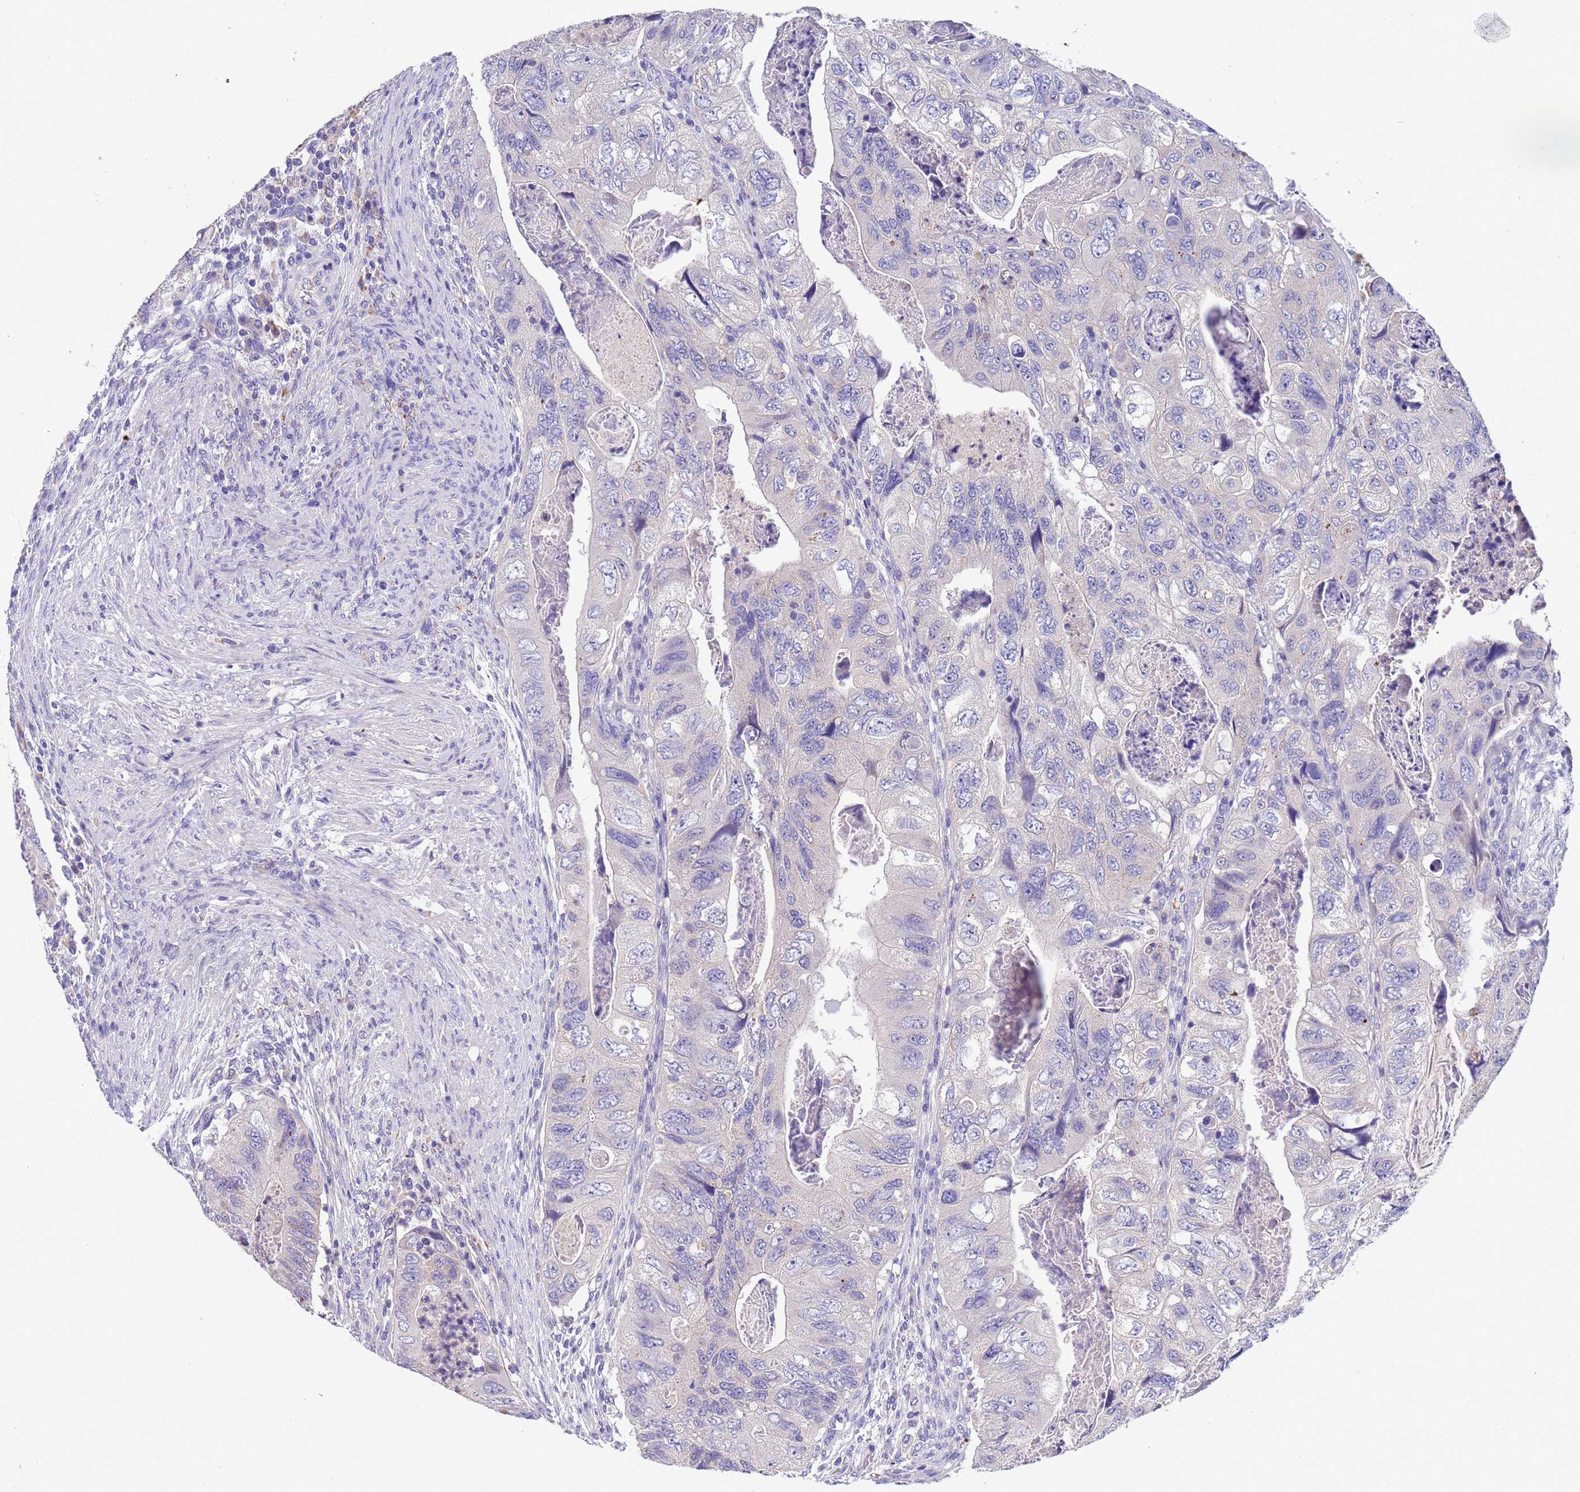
{"staining": {"intensity": "negative", "quantity": "none", "location": "none"}, "tissue": "colorectal cancer", "cell_type": "Tumor cells", "image_type": "cancer", "snomed": [{"axis": "morphology", "description": "Adenocarcinoma, NOS"}, {"axis": "topography", "description": "Rectum"}], "caption": "Colorectal cancer was stained to show a protein in brown. There is no significant expression in tumor cells.", "gene": "SLC24A3", "patient": {"sex": "male", "age": 63}}